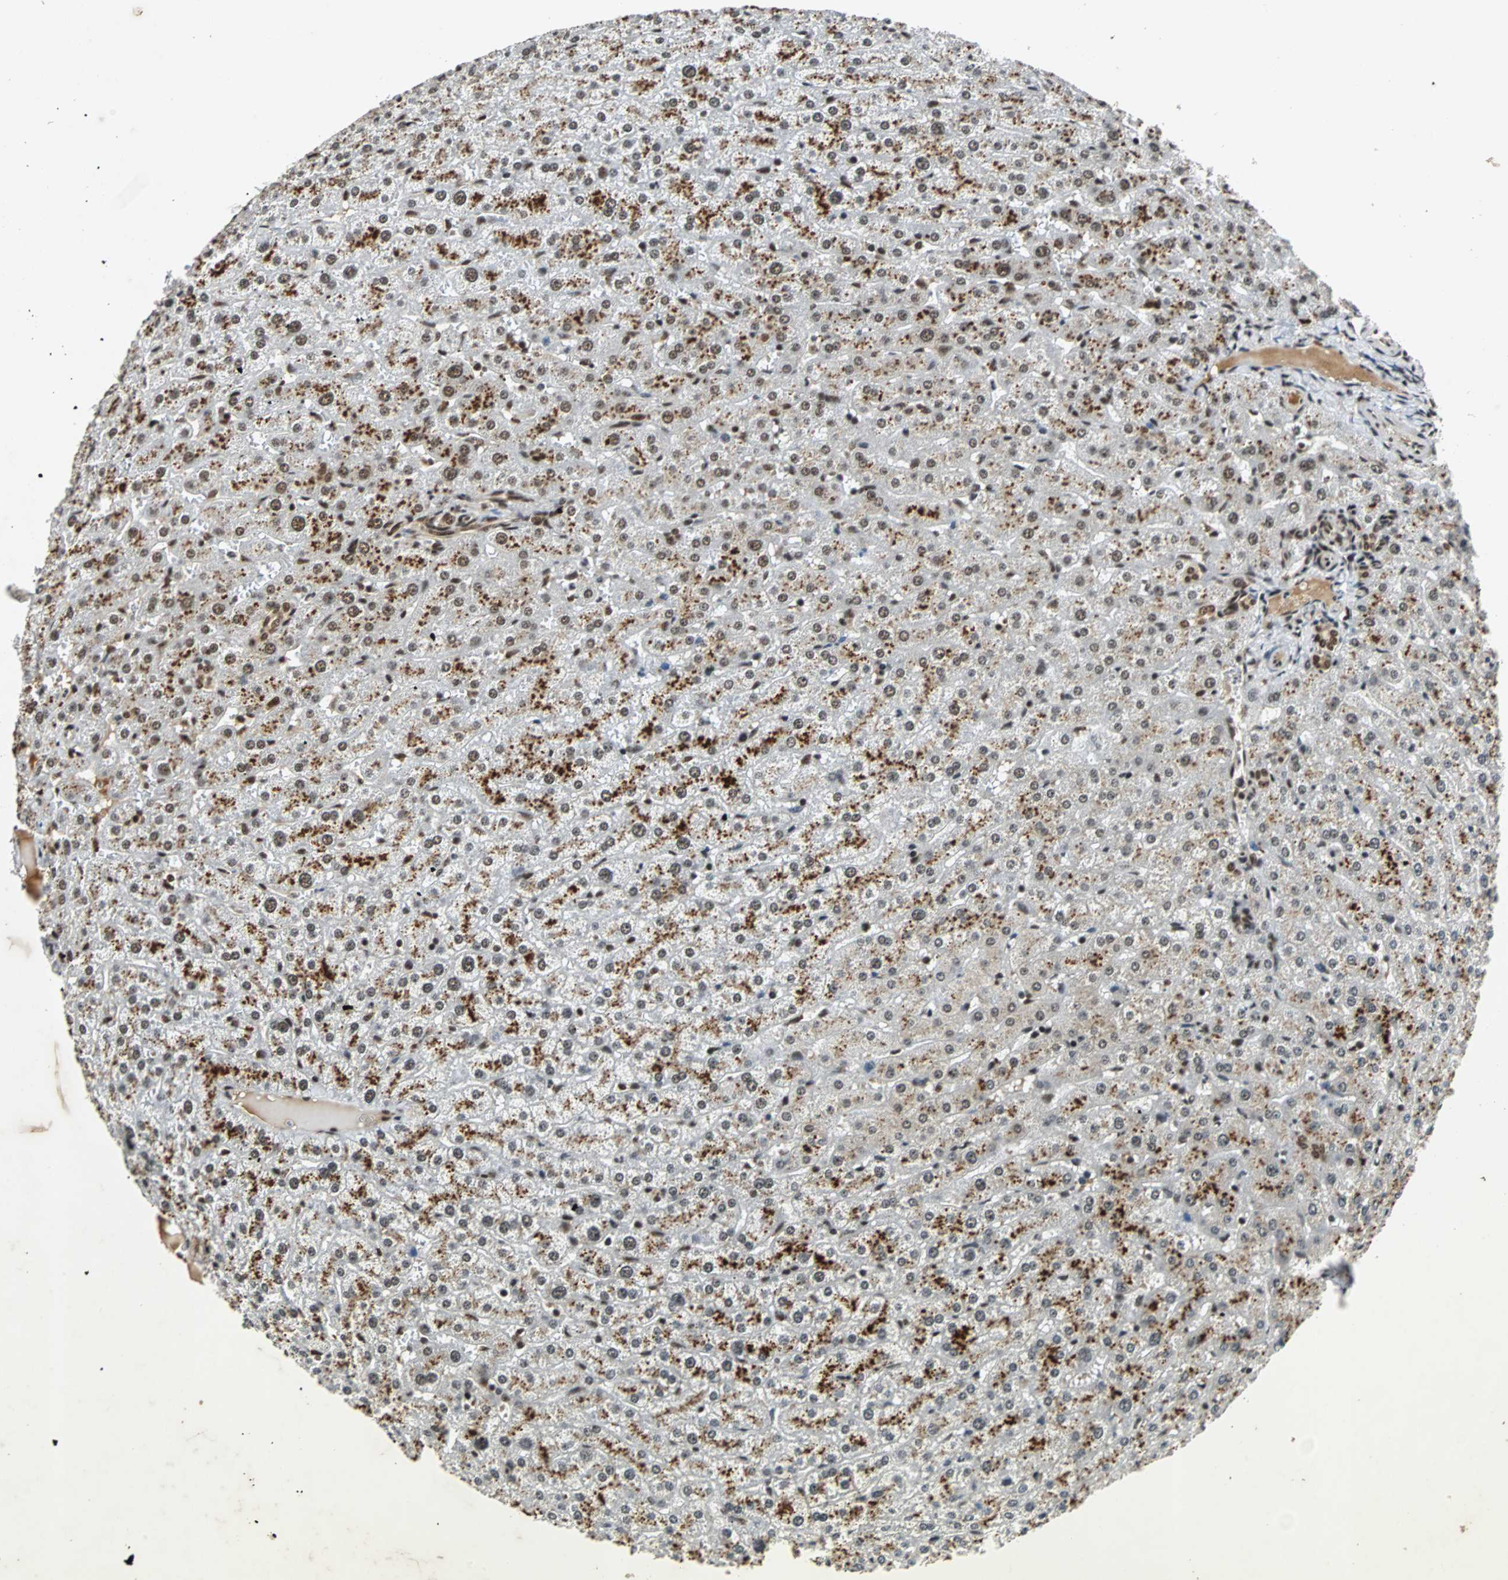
{"staining": {"intensity": "moderate", "quantity": ">75%", "location": "nuclear"}, "tissue": "liver", "cell_type": "Cholangiocytes", "image_type": "normal", "snomed": [{"axis": "morphology", "description": "Normal tissue, NOS"}, {"axis": "morphology", "description": "Fibrosis, NOS"}, {"axis": "topography", "description": "Liver"}], "caption": "Benign liver displays moderate nuclear positivity in about >75% of cholangiocytes.", "gene": "TAF5", "patient": {"sex": "female", "age": 29}}